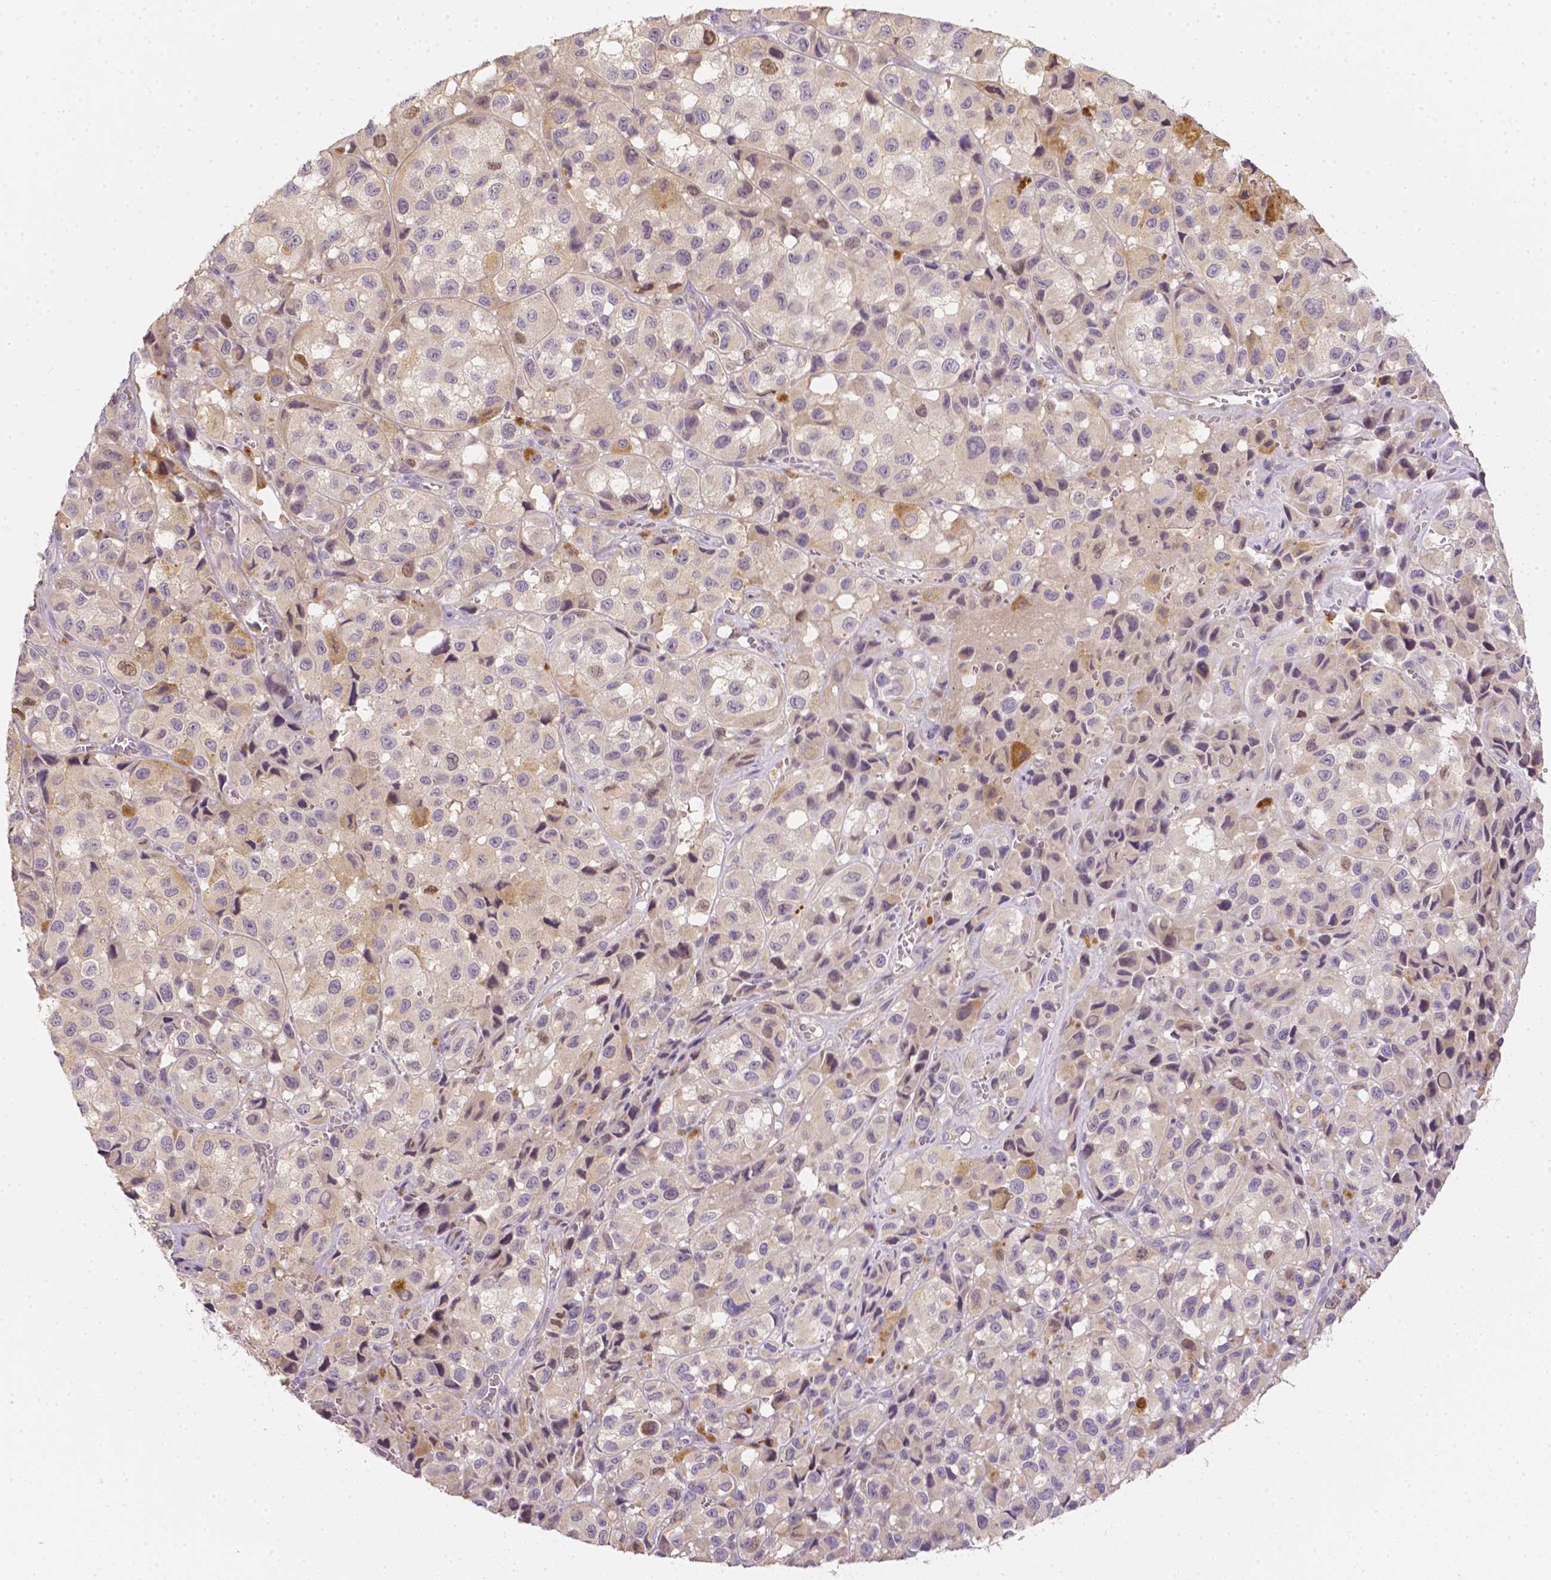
{"staining": {"intensity": "negative", "quantity": "none", "location": "none"}, "tissue": "melanoma", "cell_type": "Tumor cells", "image_type": "cancer", "snomed": [{"axis": "morphology", "description": "Malignant melanoma, NOS"}, {"axis": "topography", "description": "Skin"}], "caption": "Tumor cells are negative for brown protein staining in melanoma. Brightfield microscopy of IHC stained with DAB (3,3'-diaminobenzidine) (brown) and hematoxylin (blue), captured at high magnification.", "gene": "C10orf67", "patient": {"sex": "male", "age": 93}}